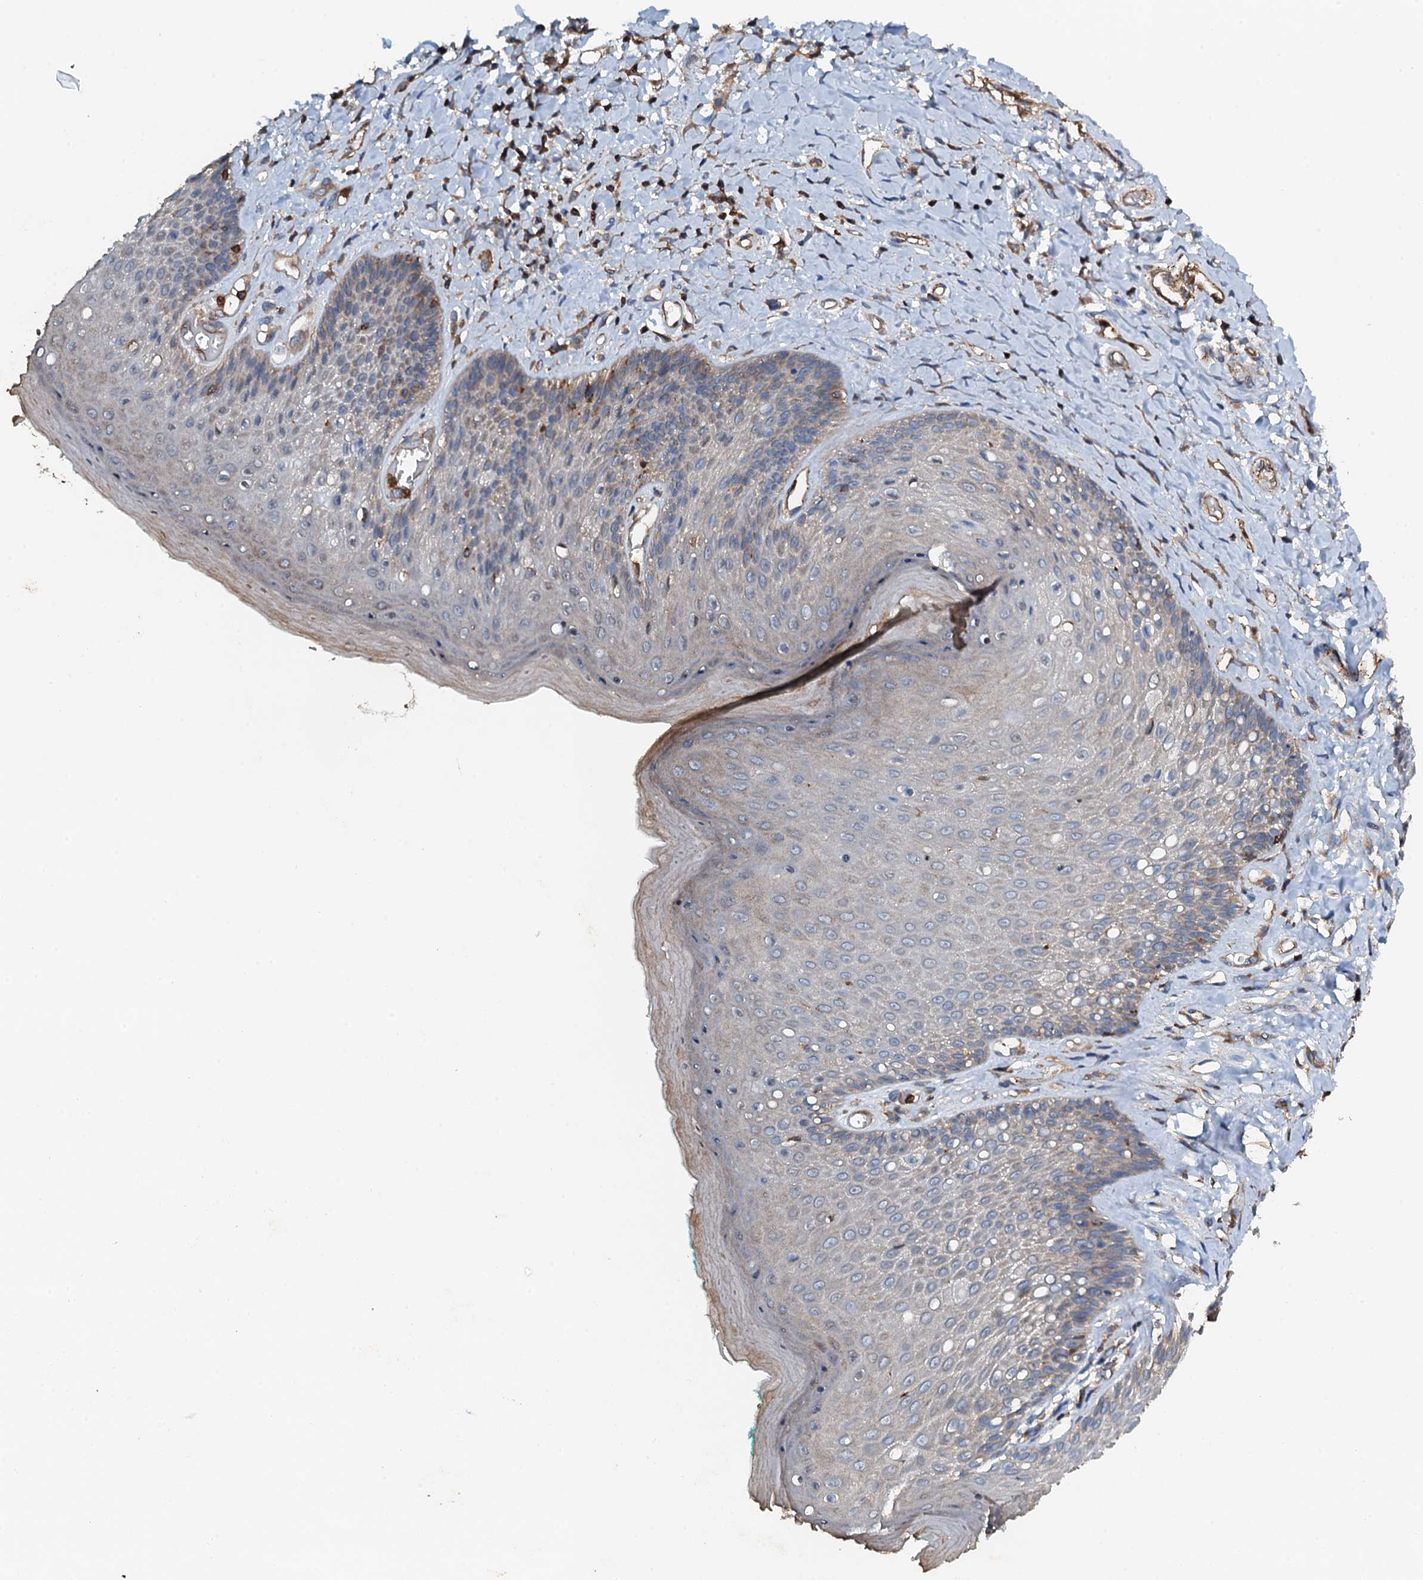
{"staining": {"intensity": "weak", "quantity": "<25%", "location": "cytoplasmic/membranous"}, "tissue": "skin", "cell_type": "Epidermal cells", "image_type": "normal", "snomed": [{"axis": "morphology", "description": "Normal tissue, NOS"}, {"axis": "topography", "description": "Anal"}], "caption": "A high-resolution histopathology image shows immunohistochemistry staining of benign skin, which reveals no significant expression in epidermal cells. (DAB IHC visualized using brightfield microscopy, high magnification).", "gene": "GRK2", "patient": {"sex": "male", "age": 78}}